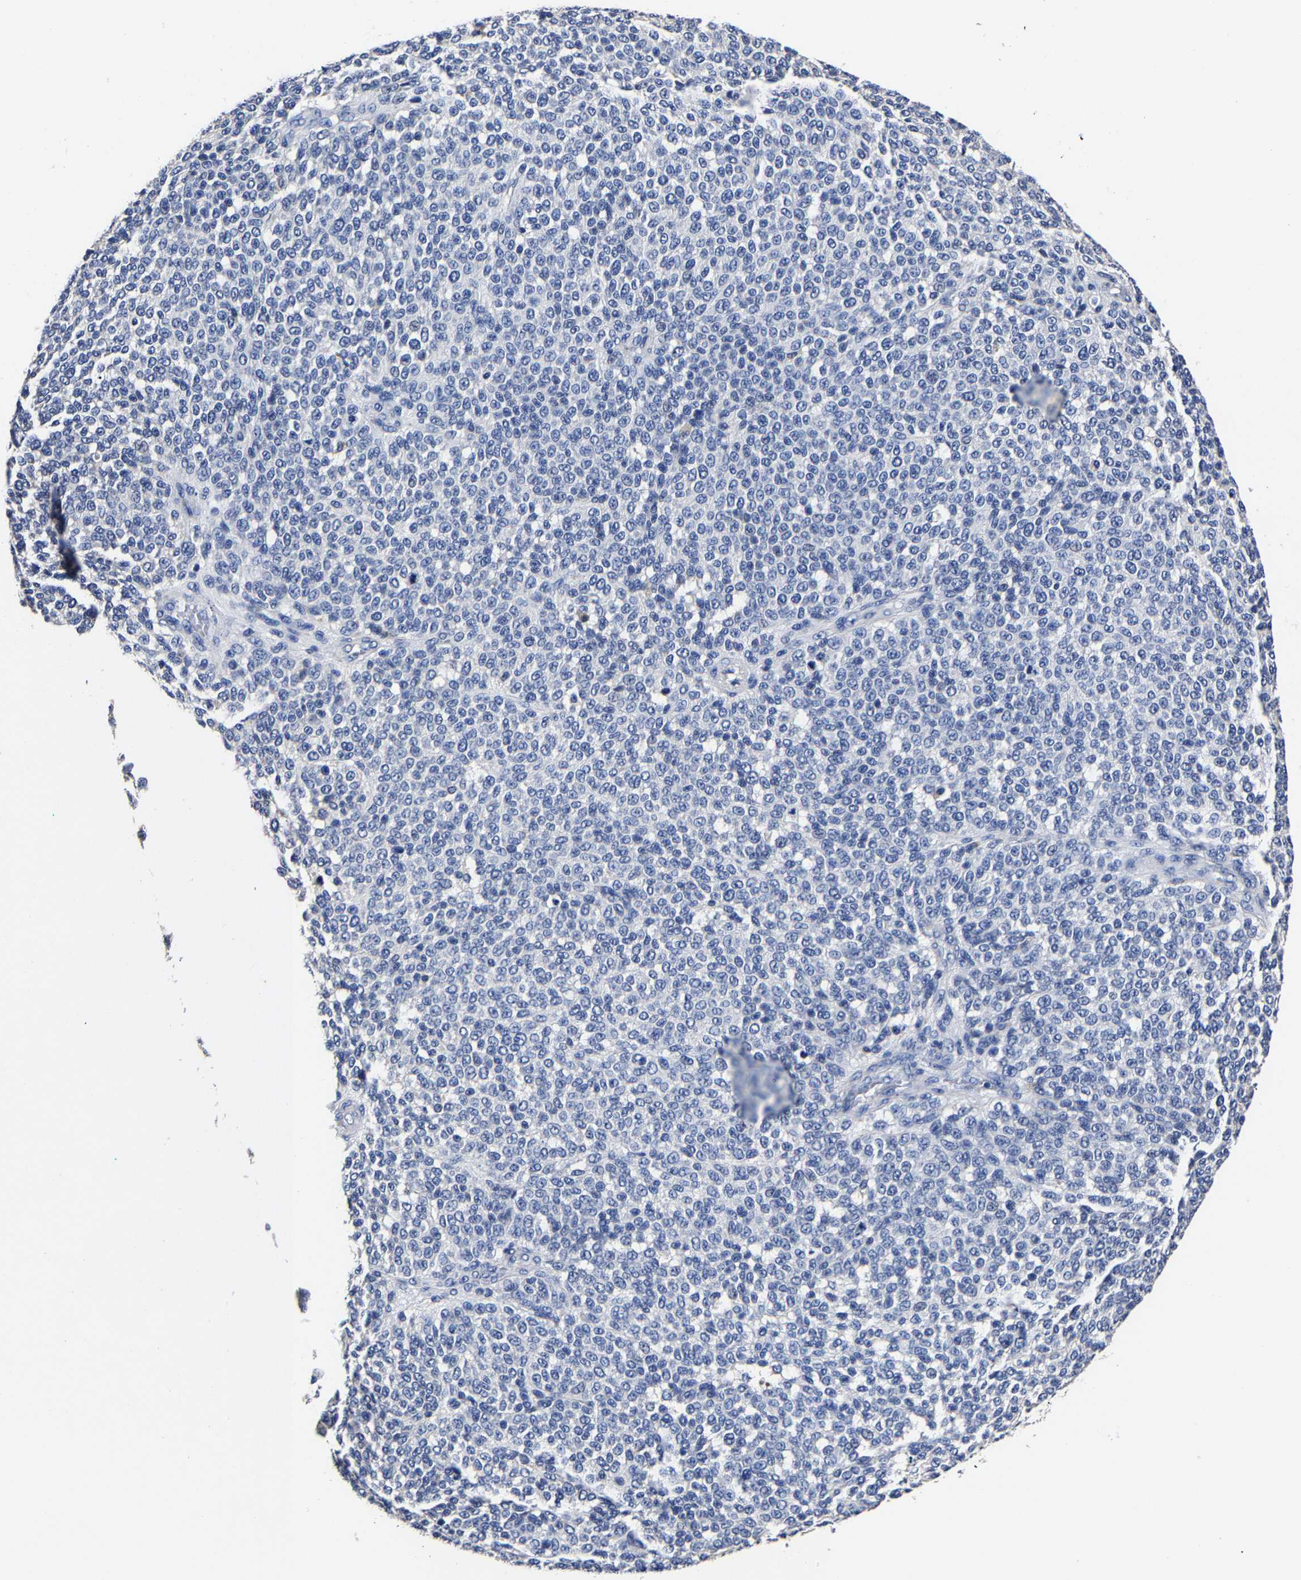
{"staining": {"intensity": "negative", "quantity": "none", "location": "none"}, "tissue": "melanoma", "cell_type": "Tumor cells", "image_type": "cancer", "snomed": [{"axis": "morphology", "description": "Malignant melanoma, NOS"}, {"axis": "topography", "description": "Skin"}], "caption": "Tumor cells show no significant protein positivity in malignant melanoma.", "gene": "AKAP4", "patient": {"sex": "male", "age": 59}}